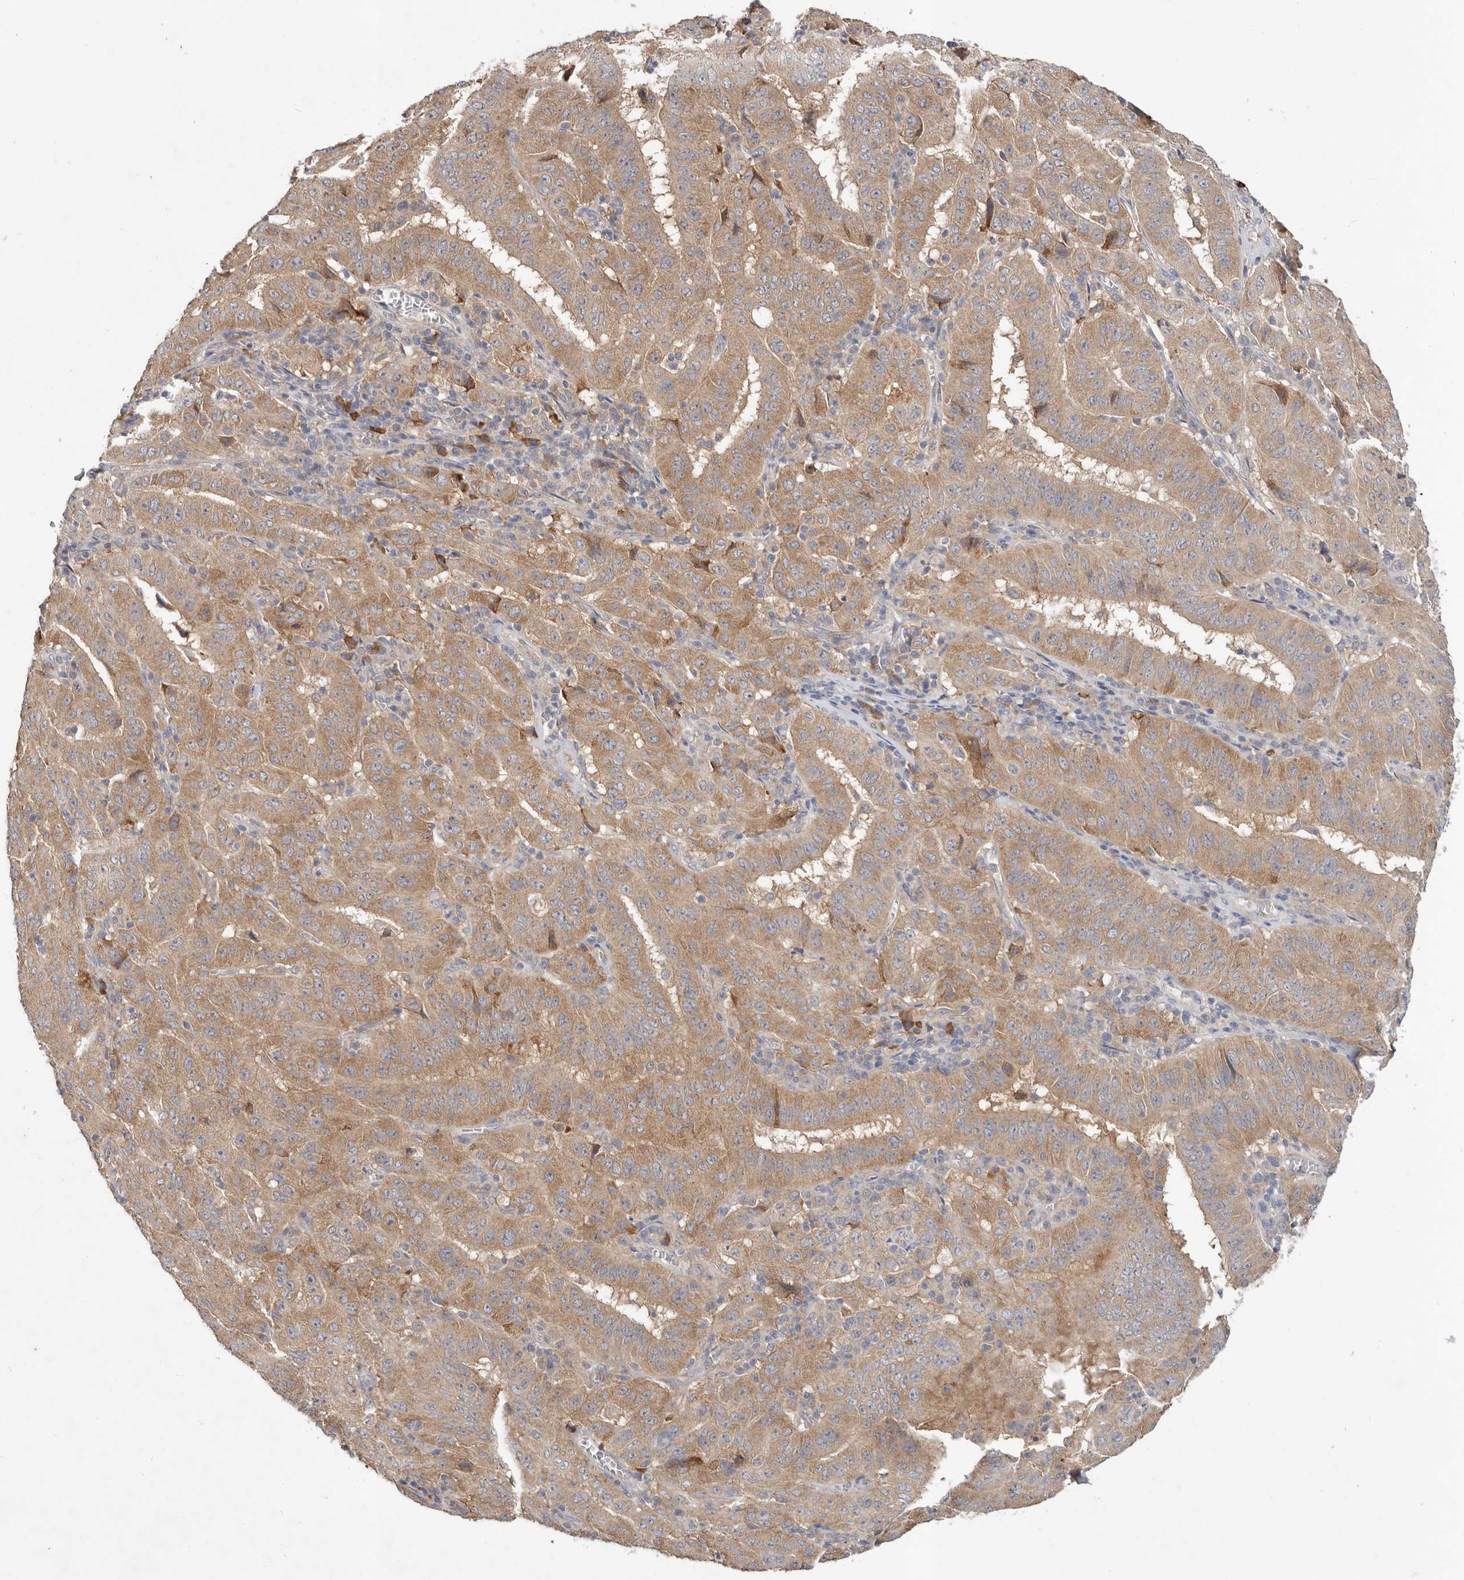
{"staining": {"intensity": "moderate", "quantity": ">75%", "location": "cytoplasmic/membranous"}, "tissue": "pancreatic cancer", "cell_type": "Tumor cells", "image_type": "cancer", "snomed": [{"axis": "morphology", "description": "Adenocarcinoma, NOS"}, {"axis": "topography", "description": "Pancreas"}], "caption": "Pancreatic adenocarcinoma tissue exhibits moderate cytoplasmic/membranous expression in approximately >75% of tumor cells, visualized by immunohistochemistry.", "gene": "WDR77", "patient": {"sex": "male", "age": 63}}